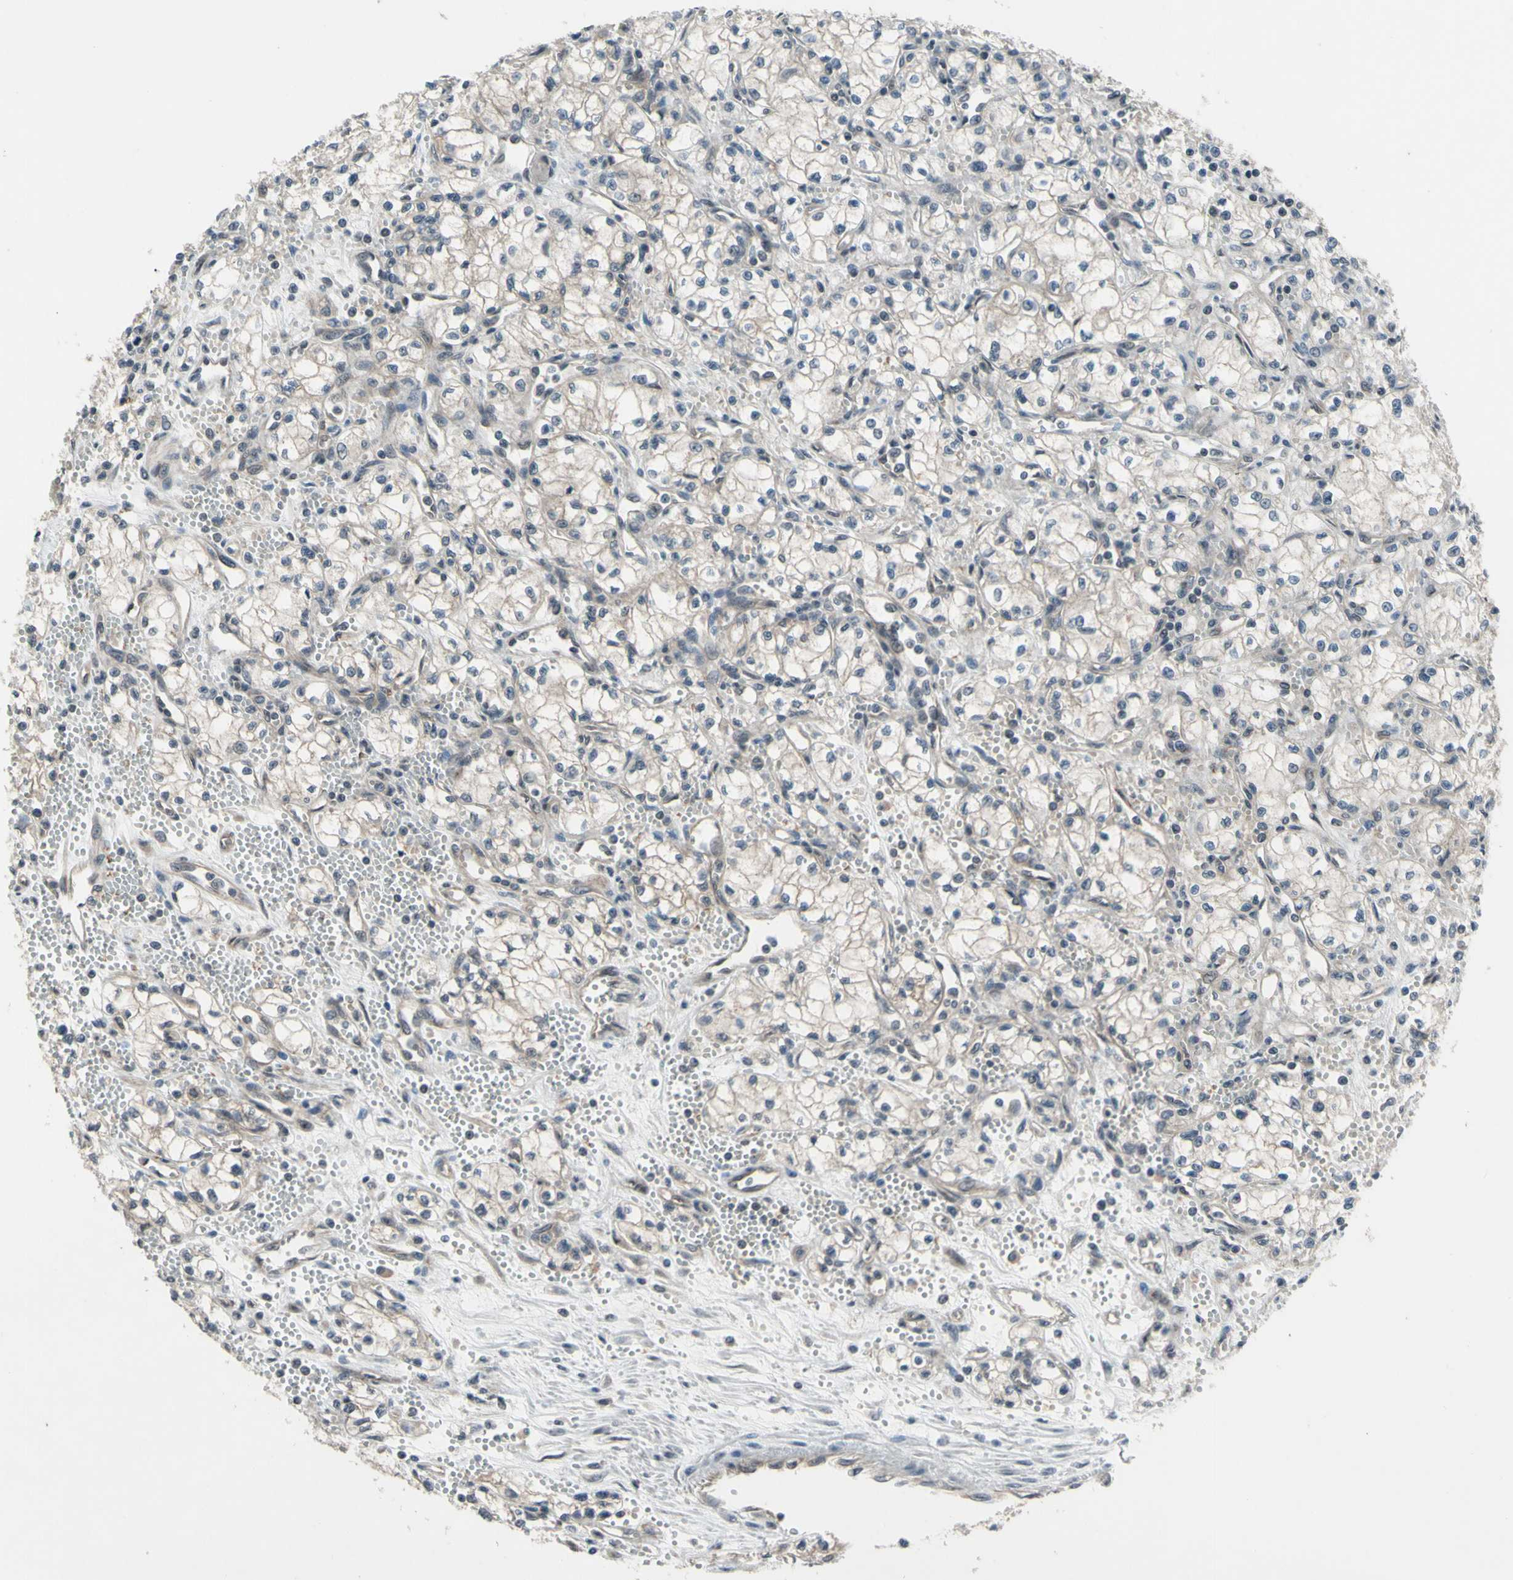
{"staining": {"intensity": "negative", "quantity": "none", "location": "none"}, "tissue": "renal cancer", "cell_type": "Tumor cells", "image_type": "cancer", "snomed": [{"axis": "morphology", "description": "Normal tissue, NOS"}, {"axis": "morphology", "description": "Adenocarcinoma, NOS"}, {"axis": "topography", "description": "Kidney"}], "caption": "Tumor cells are negative for brown protein staining in renal cancer.", "gene": "TRDMT1", "patient": {"sex": "male", "age": 59}}